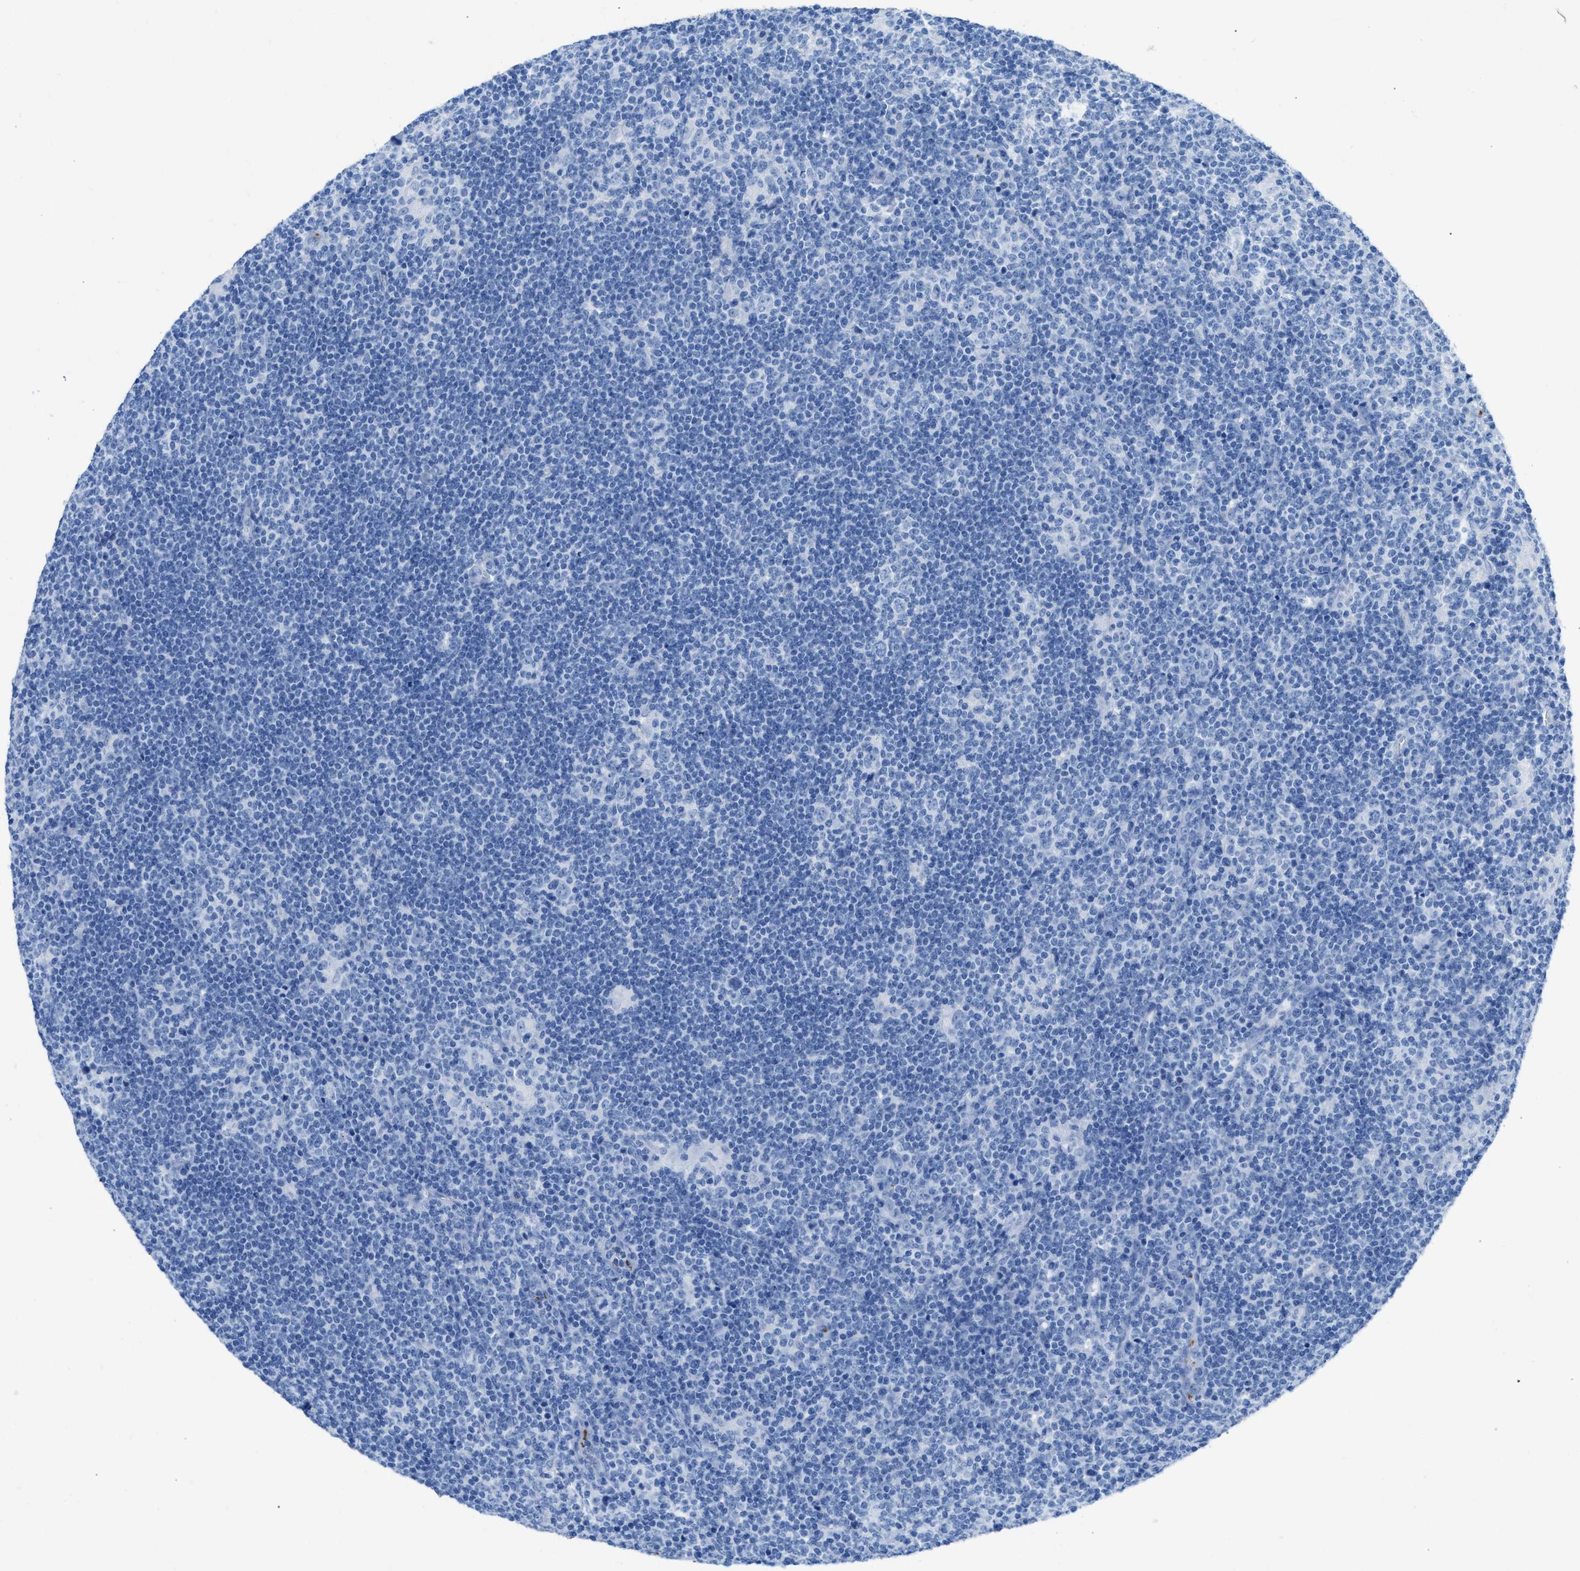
{"staining": {"intensity": "negative", "quantity": "none", "location": "none"}, "tissue": "lymphoma", "cell_type": "Tumor cells", "image_type": "cancer", "snomed": [{"axis": "morphology", "description": "Hodgkin's disease, NOS"}, {"axis": "topography", "description": "Lymph node"}], "caption": "Tumor cells show no significant protein expression in lymphoma.", "gene": "FAIM2", "patient": {"sex": "female", "age": 57}}